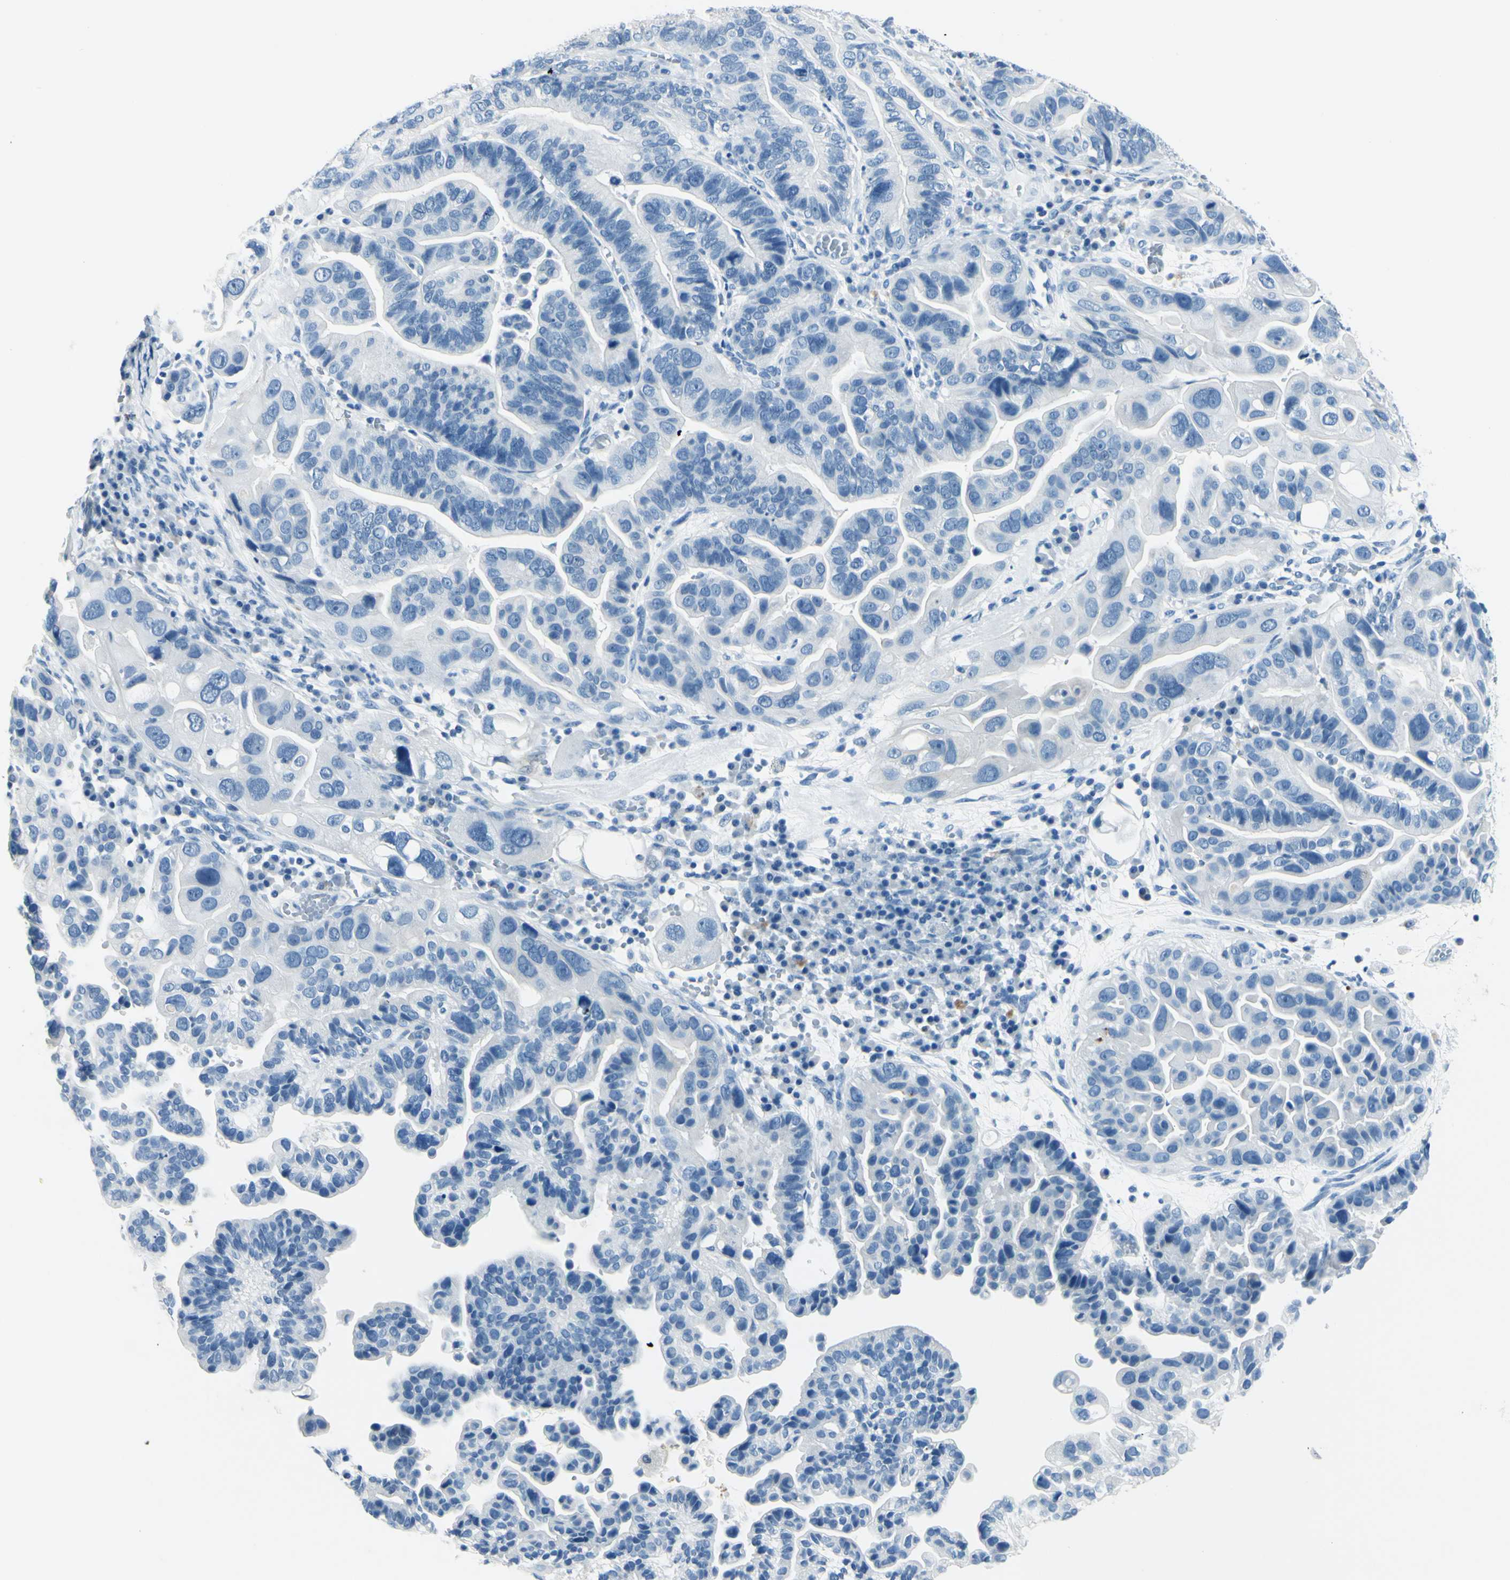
{"staining": {"intensity": "negative", "quantity": "none", "location": "none"}, "tissue": "ovarian cancer", "cell_type": "Tumor cells", "image_type": "cancer", "snomed": [{"axis": "morphology", "description": "Cystadenocarcinoma, serous, NOS"}, {"axis": "topography", "description": "Ovary"}], "caption": "Human ovarian cancer stained for a protein using immunohistochemistry displays no expression in tumor cells.", "gene": "CDH15", "patient": {"sex": "female", "age": 56}}